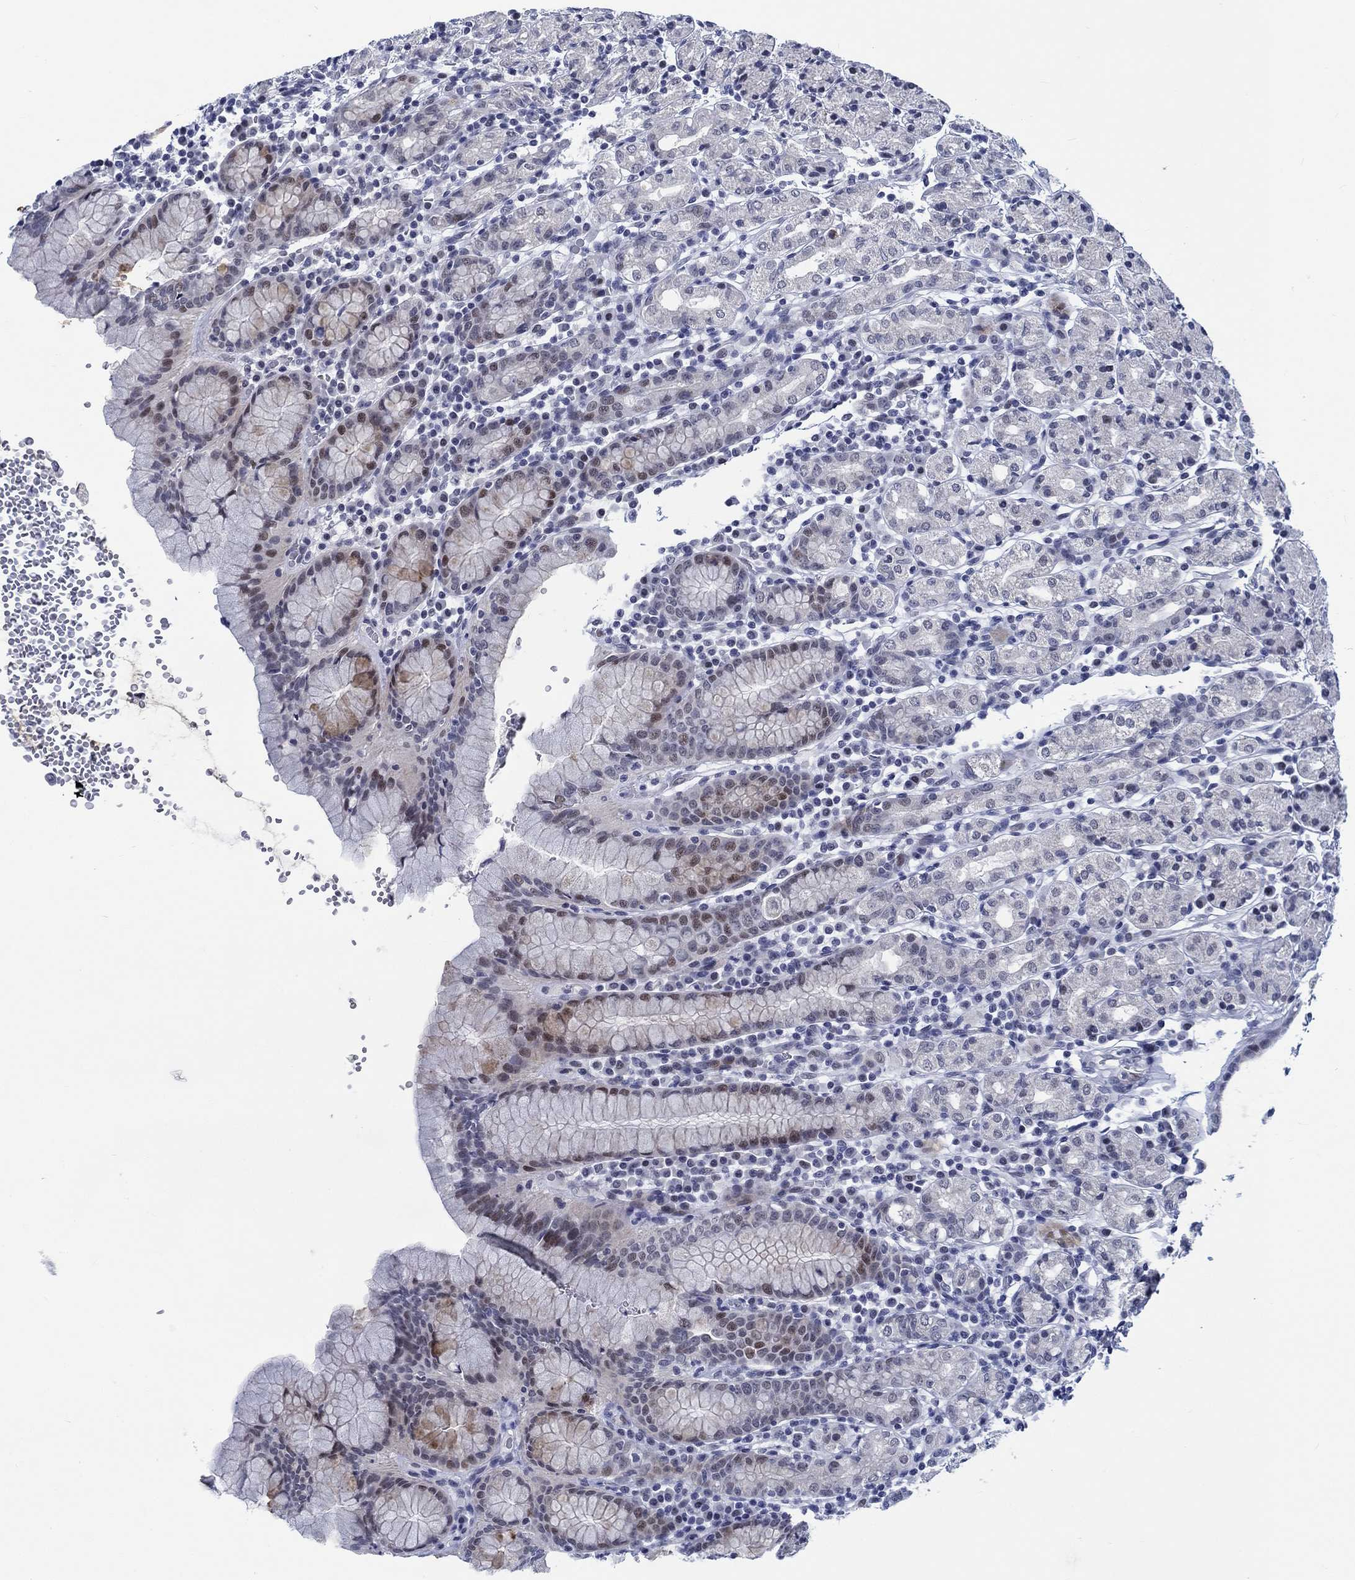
{"staining": {"intensity": "moderate", "quantity": "<25%", "location": "cytoplasmic/membranous,nuclear"}, "tissue": "stomach", "cell_type": "Glandular cells", "image_type": "normal", "snomed": [{"axis": "morphology", "description": "Normal tissue, NOS"}, {"axis": "topography", "description": "Stomach, upper"}, {"axis": "topography", "description": "Stomach"}], "caption": "Unremarkable stomach was stained to show a protein in brown. There is low levels of moderate cytoplasmic/membranous,nuclear positivity in approximately <25% of glandular cells. The protein is shown in brown color, while the nuclei are stained blue.", "gene": "NEU3", "patient": {"sex": "male", "age": 62}}